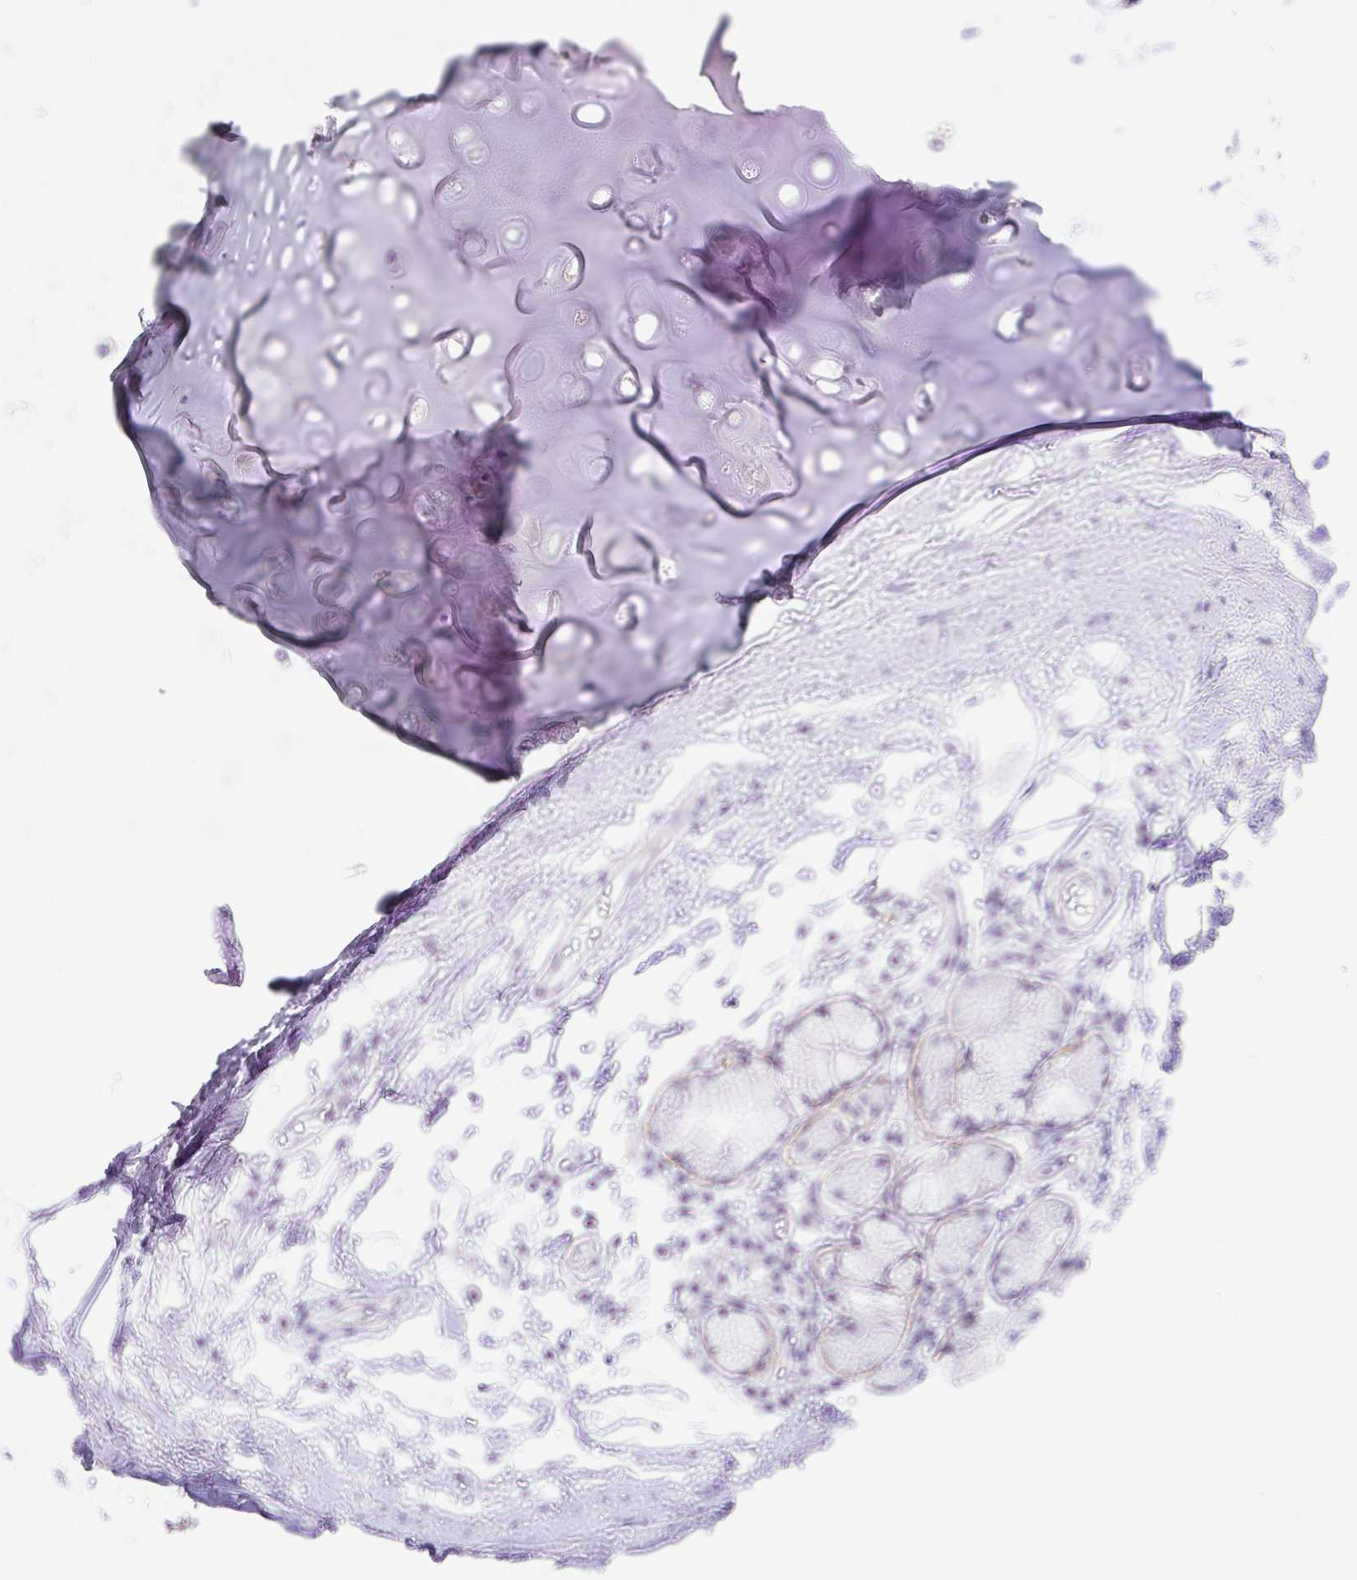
{"staining": {"intensity": "negative", "quantity": "none", "location": "none"}, "tissue": "adipose tissue", "cell_type": "Adipocytes", "image_type": "normal", "snomed": [{"axis": "morphology", "description": "Normal tissue, NOS"}, {"axis": "morphology", "description": "Degeneration, NOS"}, {"axis": "topography", "description": "Cartilage tissue"}, {"axis": "topography", "description": "Lung"}], "caption": "Human adipose tissue stained for a protein using immunohistochemistry displays no staining in adipocytes.", "gene": "DCAF17", "patient": {"sex": "female", "age": 61}}